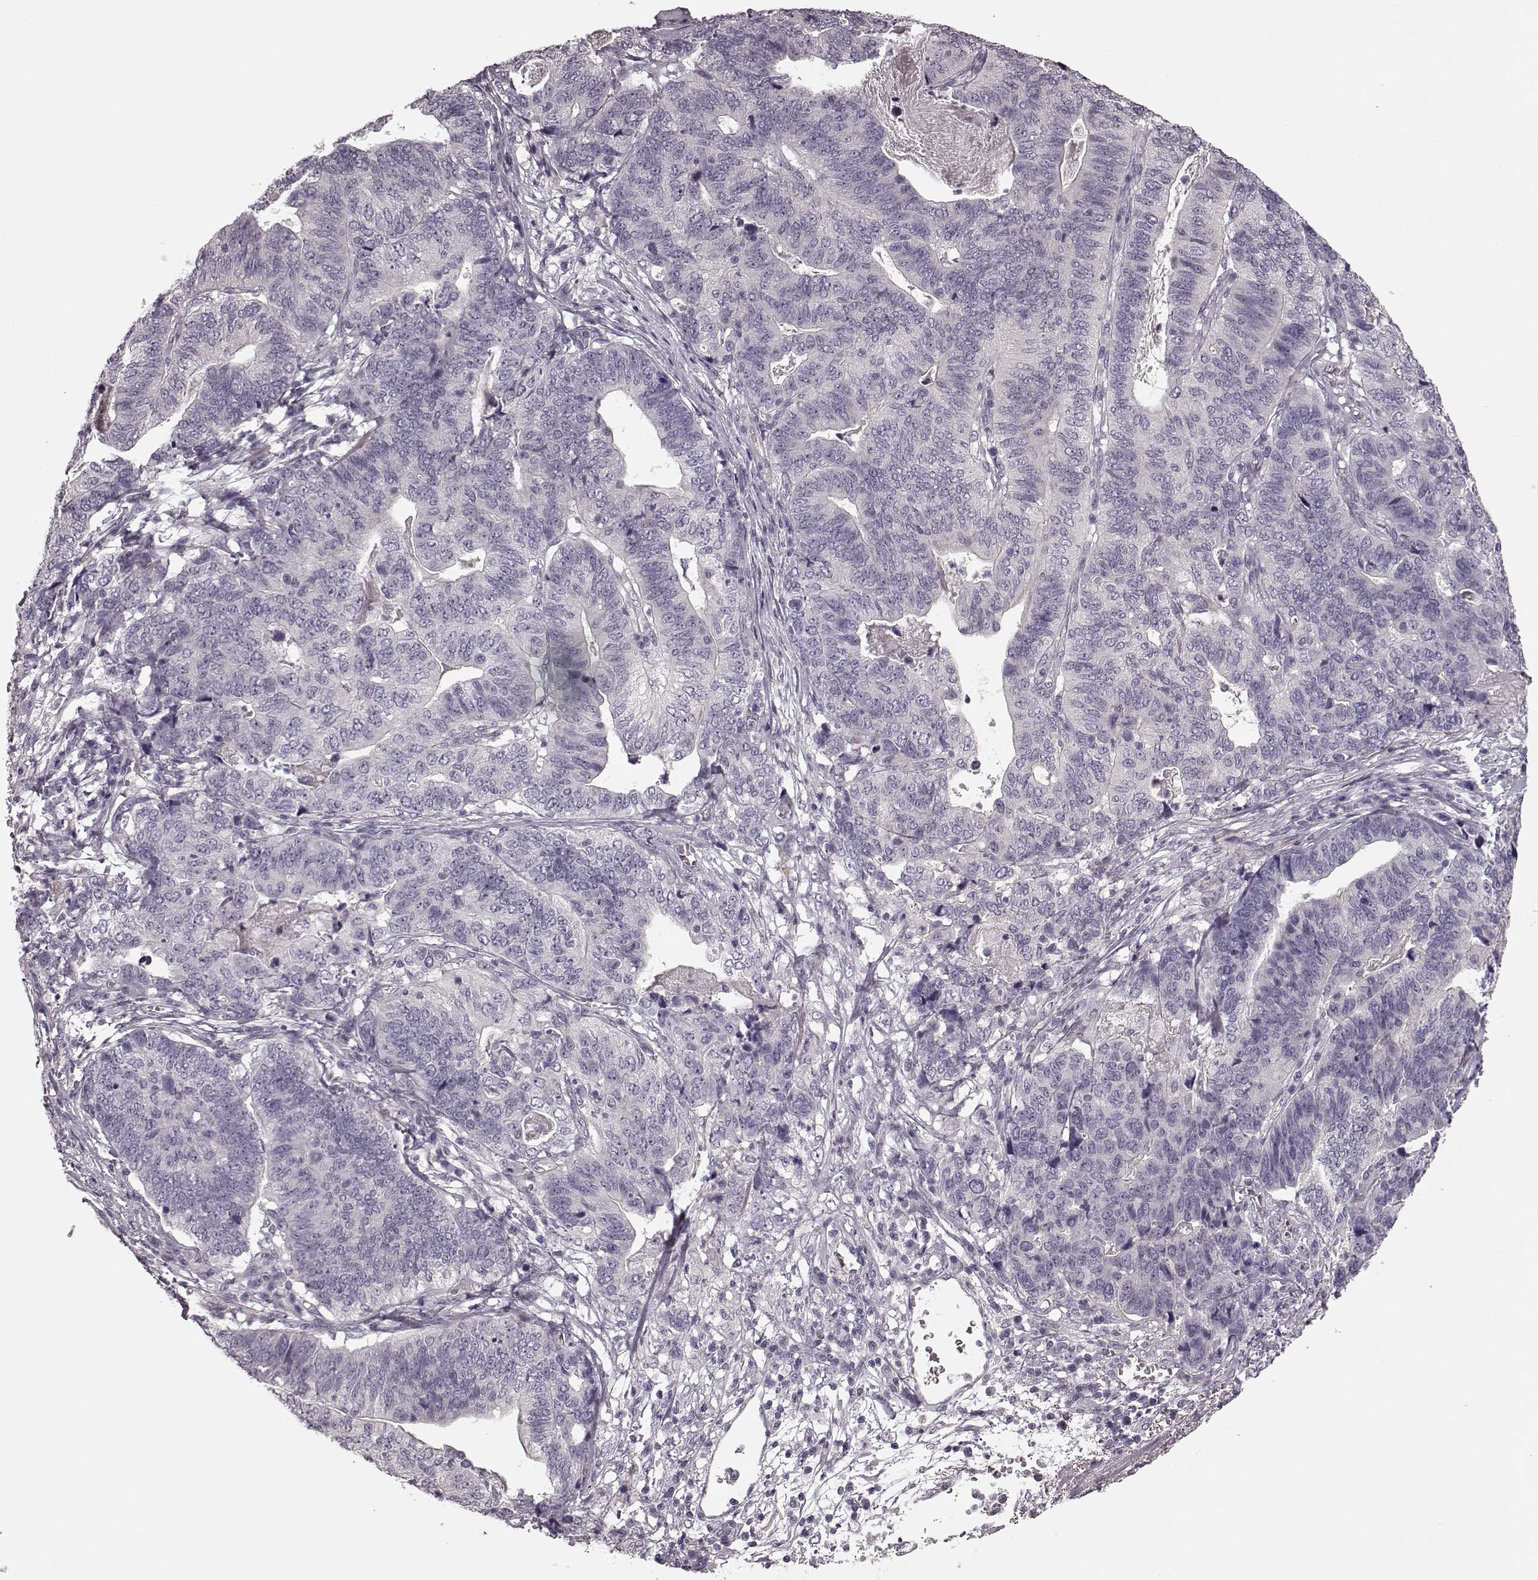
{"staining": {"intensity": "weak", "quantity": "<25%", "location": "cytoplasmic/membranous"}, "tissue": "stomach cancer", "cell_type": "Tumor cells", "image_type": "cancer", "snomed": [{"axis": "morphology", "description": "Adenocarcinoma, NOS"}, {"axis": "topography", "description": "Stomach, upper"}], "caption": "Human stomach cancer (adenocarcinoma) stained for a protein using IHC demonstrates no expression in tumor cells.", "gene": "PRKCE", "patient": {"sex": "female", "age": 67}}